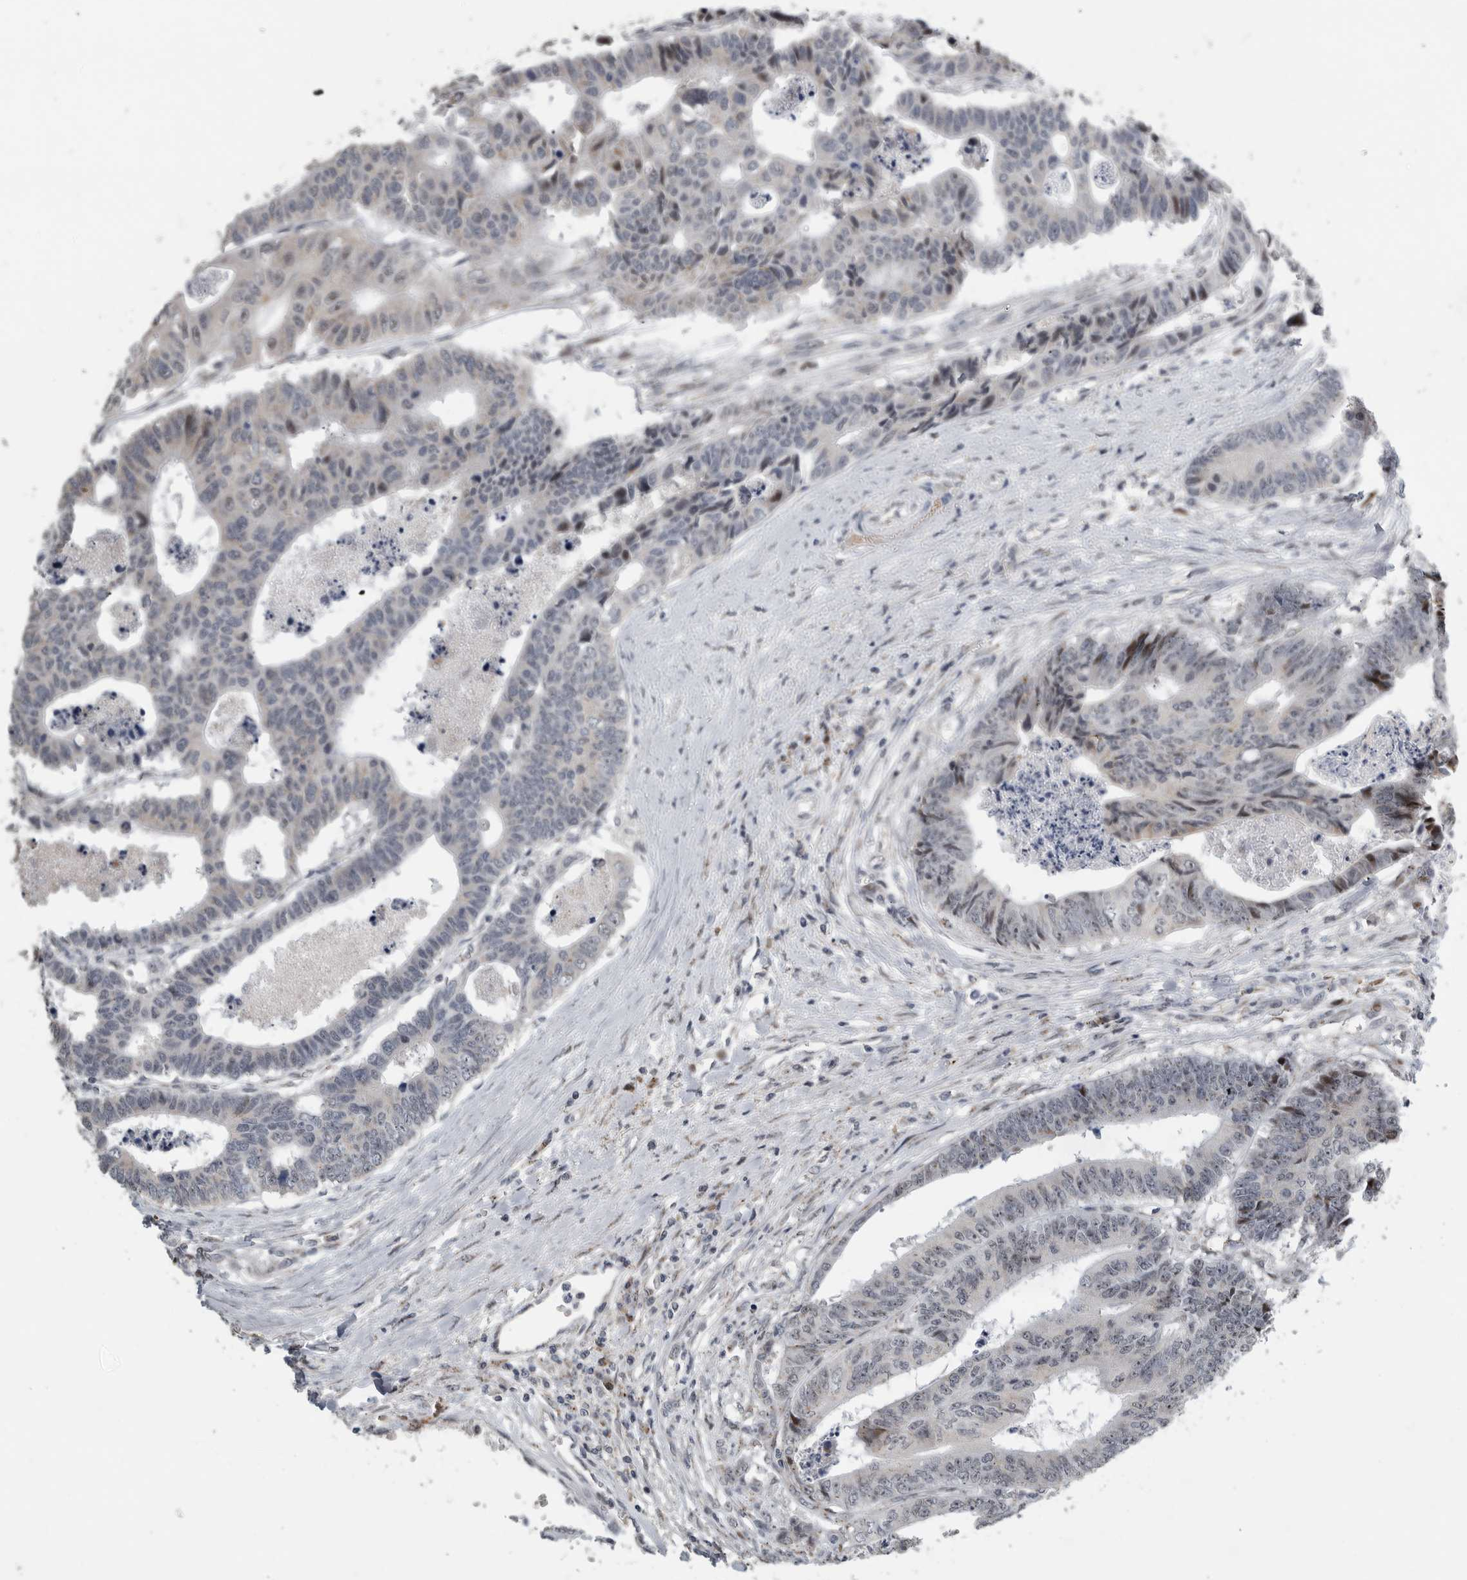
{"staining": {"intensity": "moderate", "quantity": "<25%", "location": "nuclear"}, "tissue": "colorectal cancer", "cell_type": "Tumor cells", "image_type": "cancer", "snomed": [{"axis": "morphology", "description": "Adenocarcinoma, NOS"}, {"axis": "topography", "description": "Rectum"}], "caption": "Immunohistochemical staining of colorectal cancer exhibits moderate nuclear protein staining in about <25% of tumor cells.", "gene": "PCMTD1", "patient": {"sex": "male", "age": 84}}